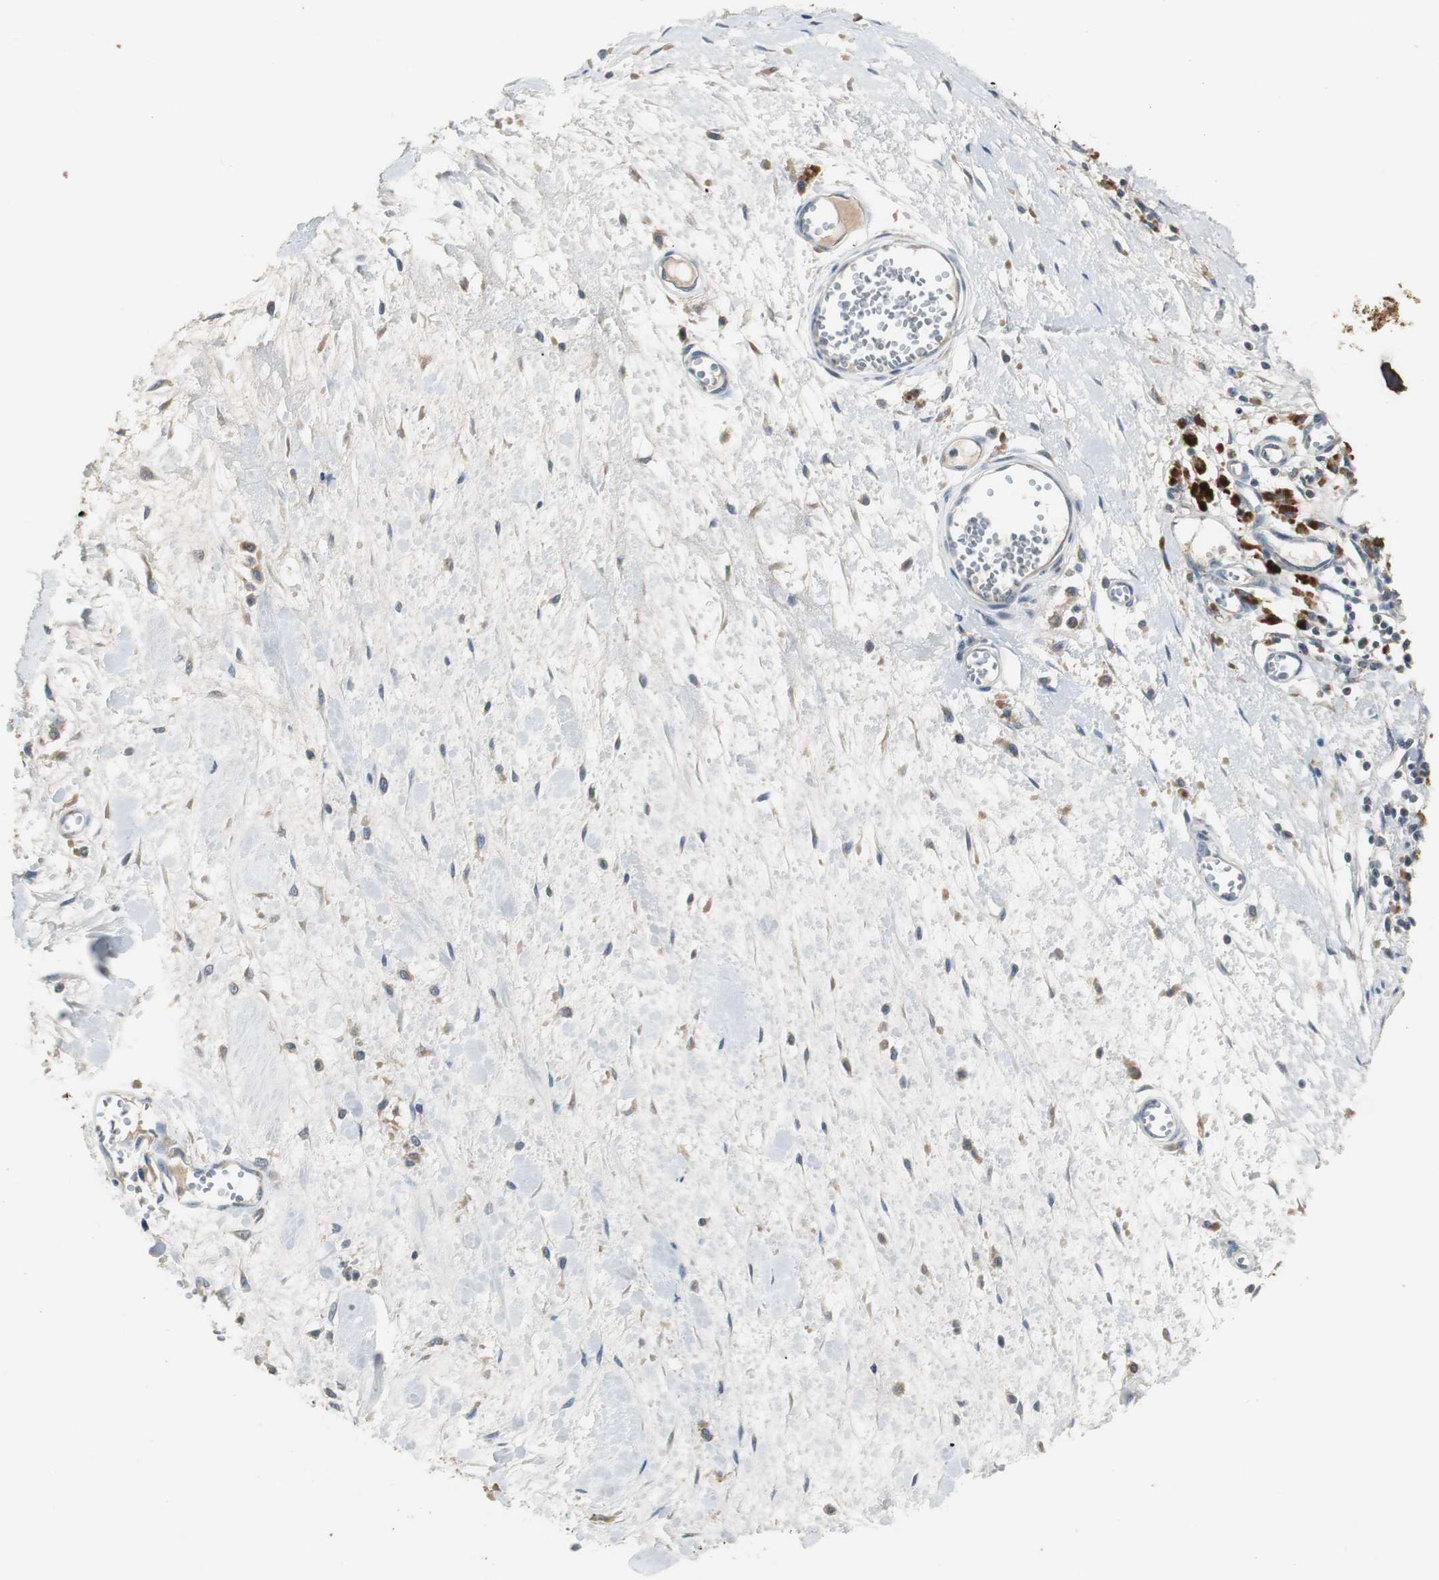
{"staining": {"intensity": "negative", "quantity": "none", "location": "none"}, "tissue": "melanoma", "cell_type": "Tumor cells", "image_type": "cancer", "snomed": [{"axis": "morphology", "description": "Malignant melanoma, Metastatic site"}, {"axis": "topography", "description": "Lymph node"}], "caption": "Malignant melanoma (metastatic site) stained for a protein using IHC demonstrates no staining tumor cells.", "gene": "PTPRN2", "patient": {"sex": "male", "age": 59}}